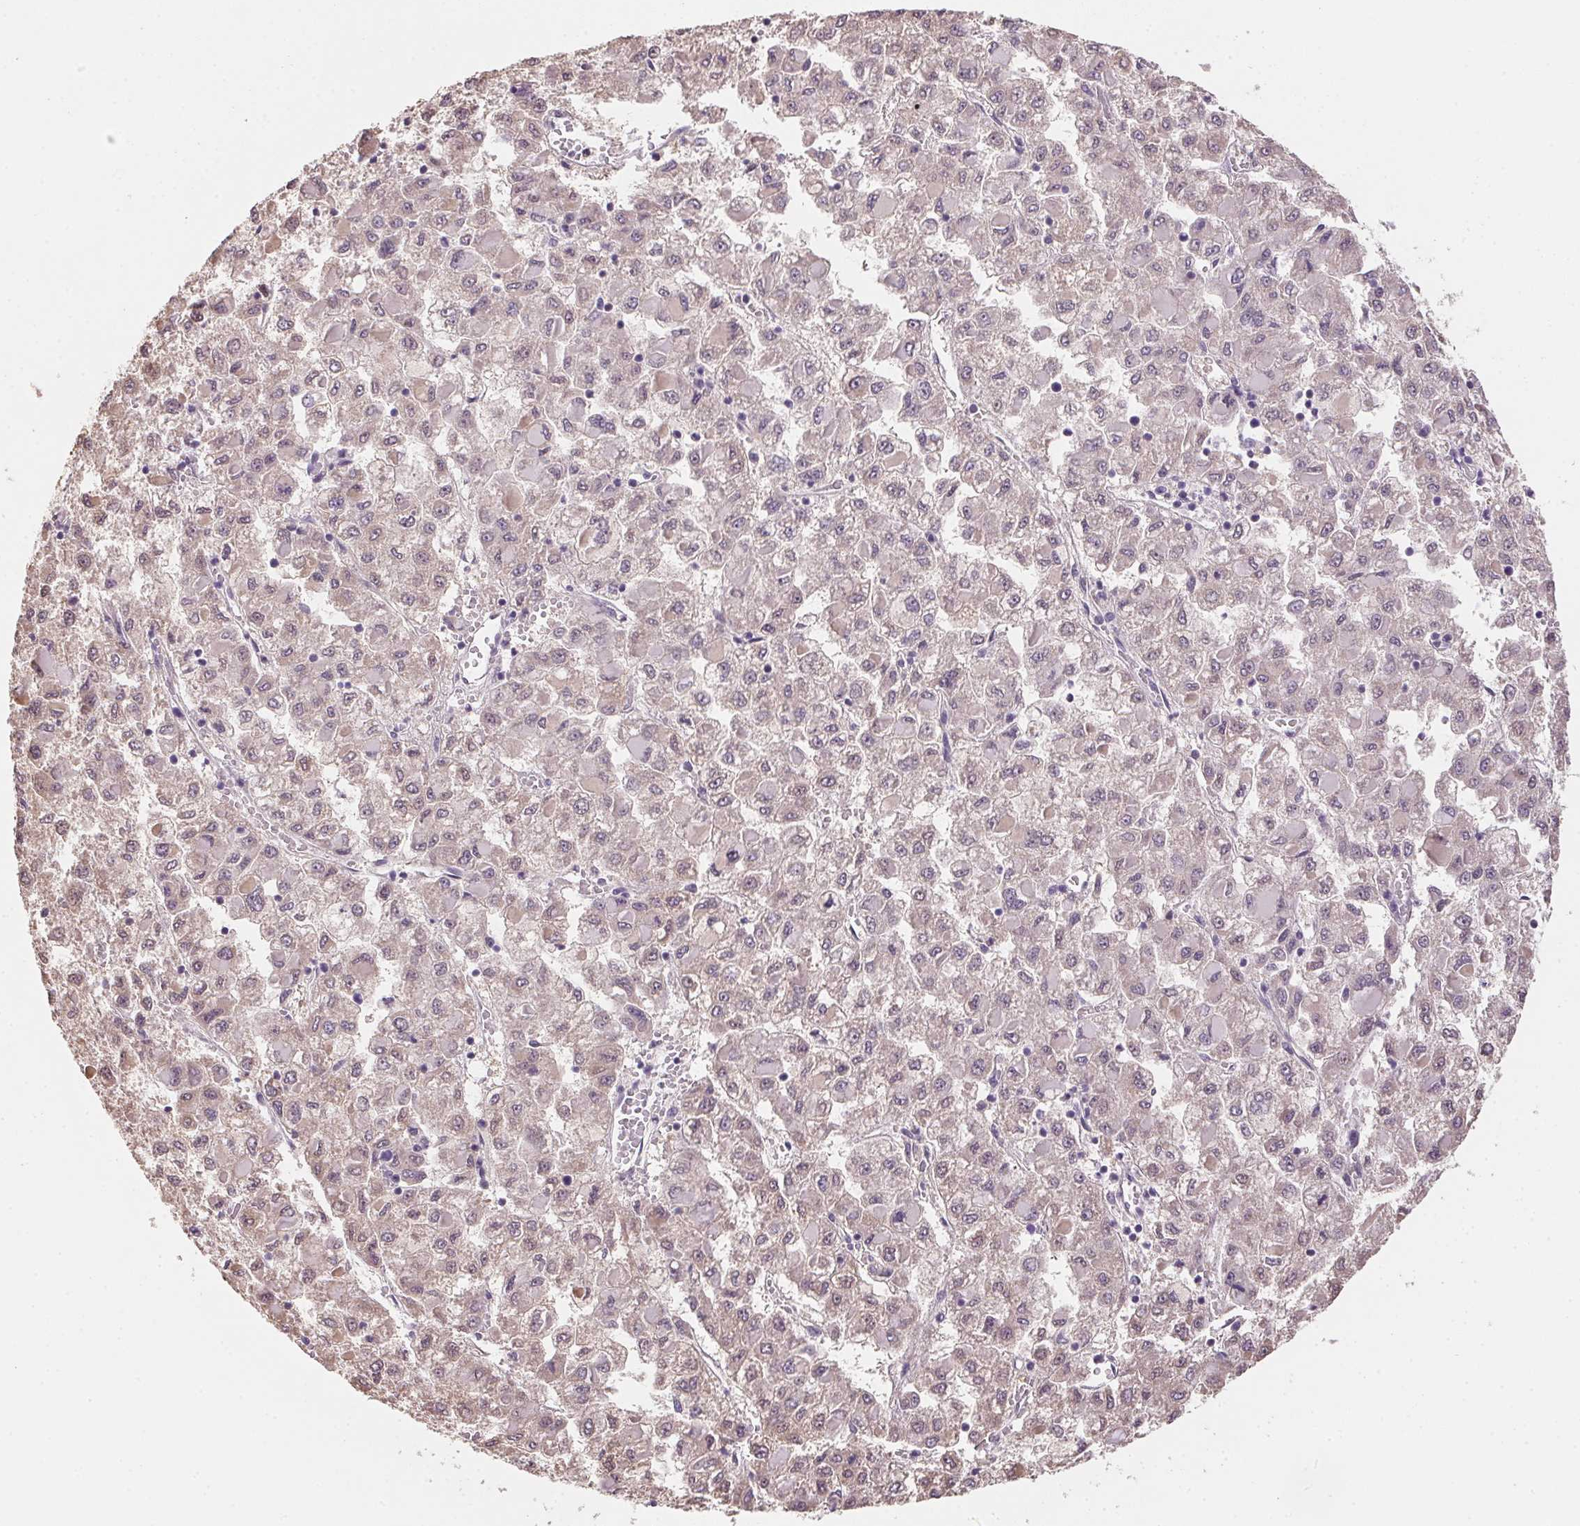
{"staining": {"intensity": "weak", "quantity": "<25%", "location": "cytoplasmic/membranous"}, "tissue": "liver cancer", "cell_type": "Tumor cells", "image_type": "cancer", "snomed": [{"axis": "morphology", "description": "Carcinoma, Hepatocellular, NOS"}, {"axis": "topography", "description": "Liver"}], "caption": "IHC image of human hepatocellular carcinoma (liver) stained for a protein (brown), which shows no expression in tumor cells. (DAB (3,3'-diaminobenzidine) immunohistochemistry visualized using brightfield microscopy, high magnification).", "gene": "ALDH8A1", "patient": {"sex": "male", "age": 40}}